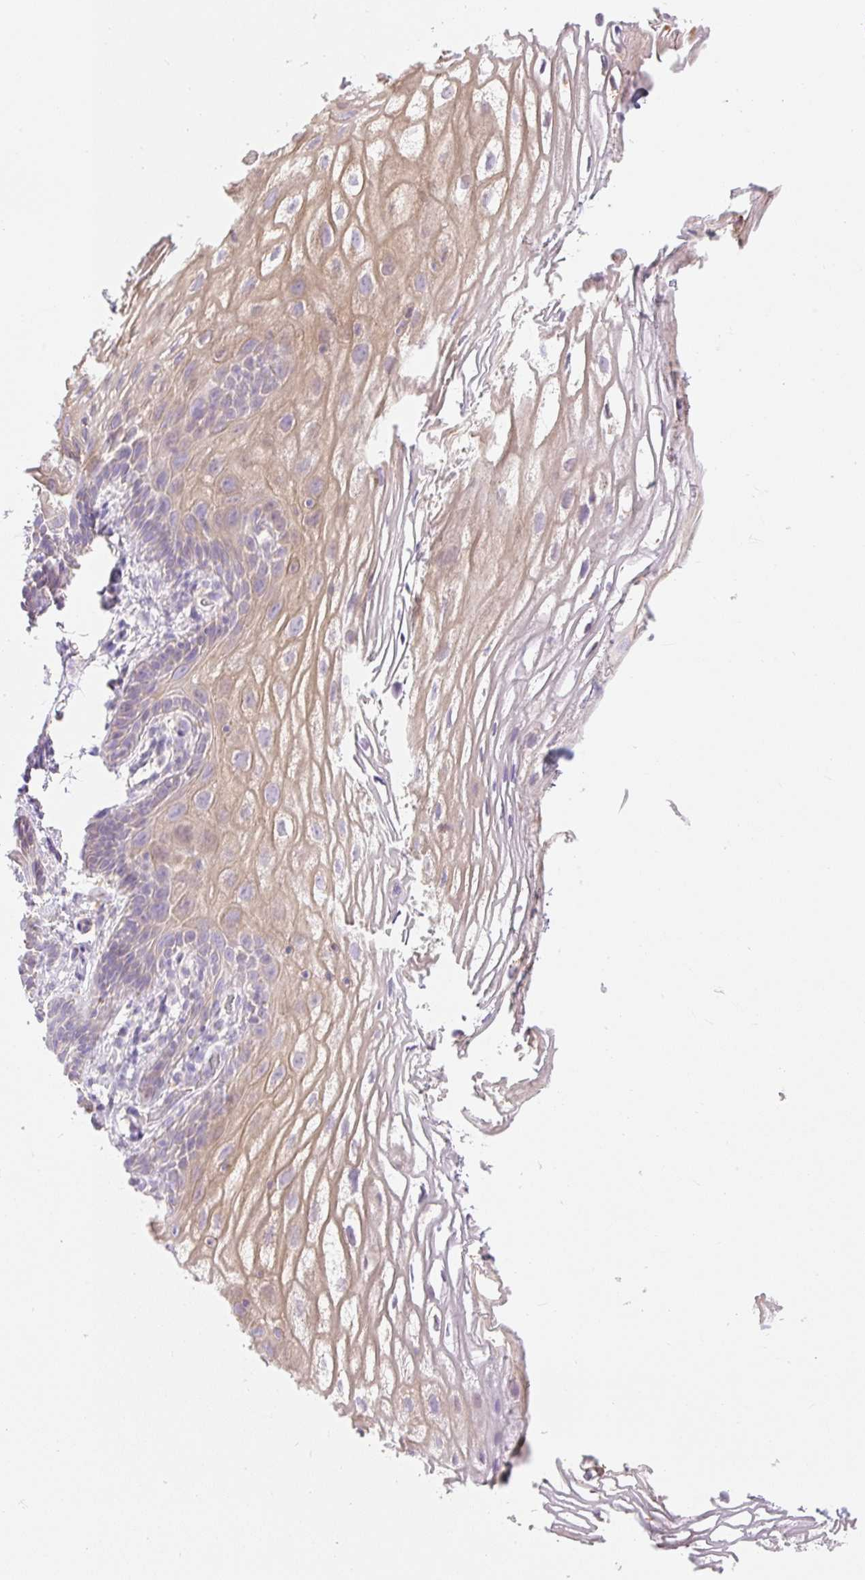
{"staining": {"intensity": "weak", "quantity": "25%-75%", "location": "cytoplasmic/membranous"}, "tissue": "vagina", "cell_type": "Squamous epithelial cells", "image_type": "normal", "snomed": [{"axis": "morphology", "description": "Normal tissue, NOS"}, {"axis": "morphology", "description": "Adenocarcinoma, NOS"}, {"axis": "topography", "description": "Rectum"}, {"axis": "topography", "description": "Vagina"}, {"axis": "topography", "description": "Peripheral nerve tissue"}], "caption": "Weak cytoplasmic/membranous positivity is present in approximately 25%-75% of squamous epithelial cells in normal vagina.", "gene": "DHX35", "patient": {"sex": "female", "age": 71}}